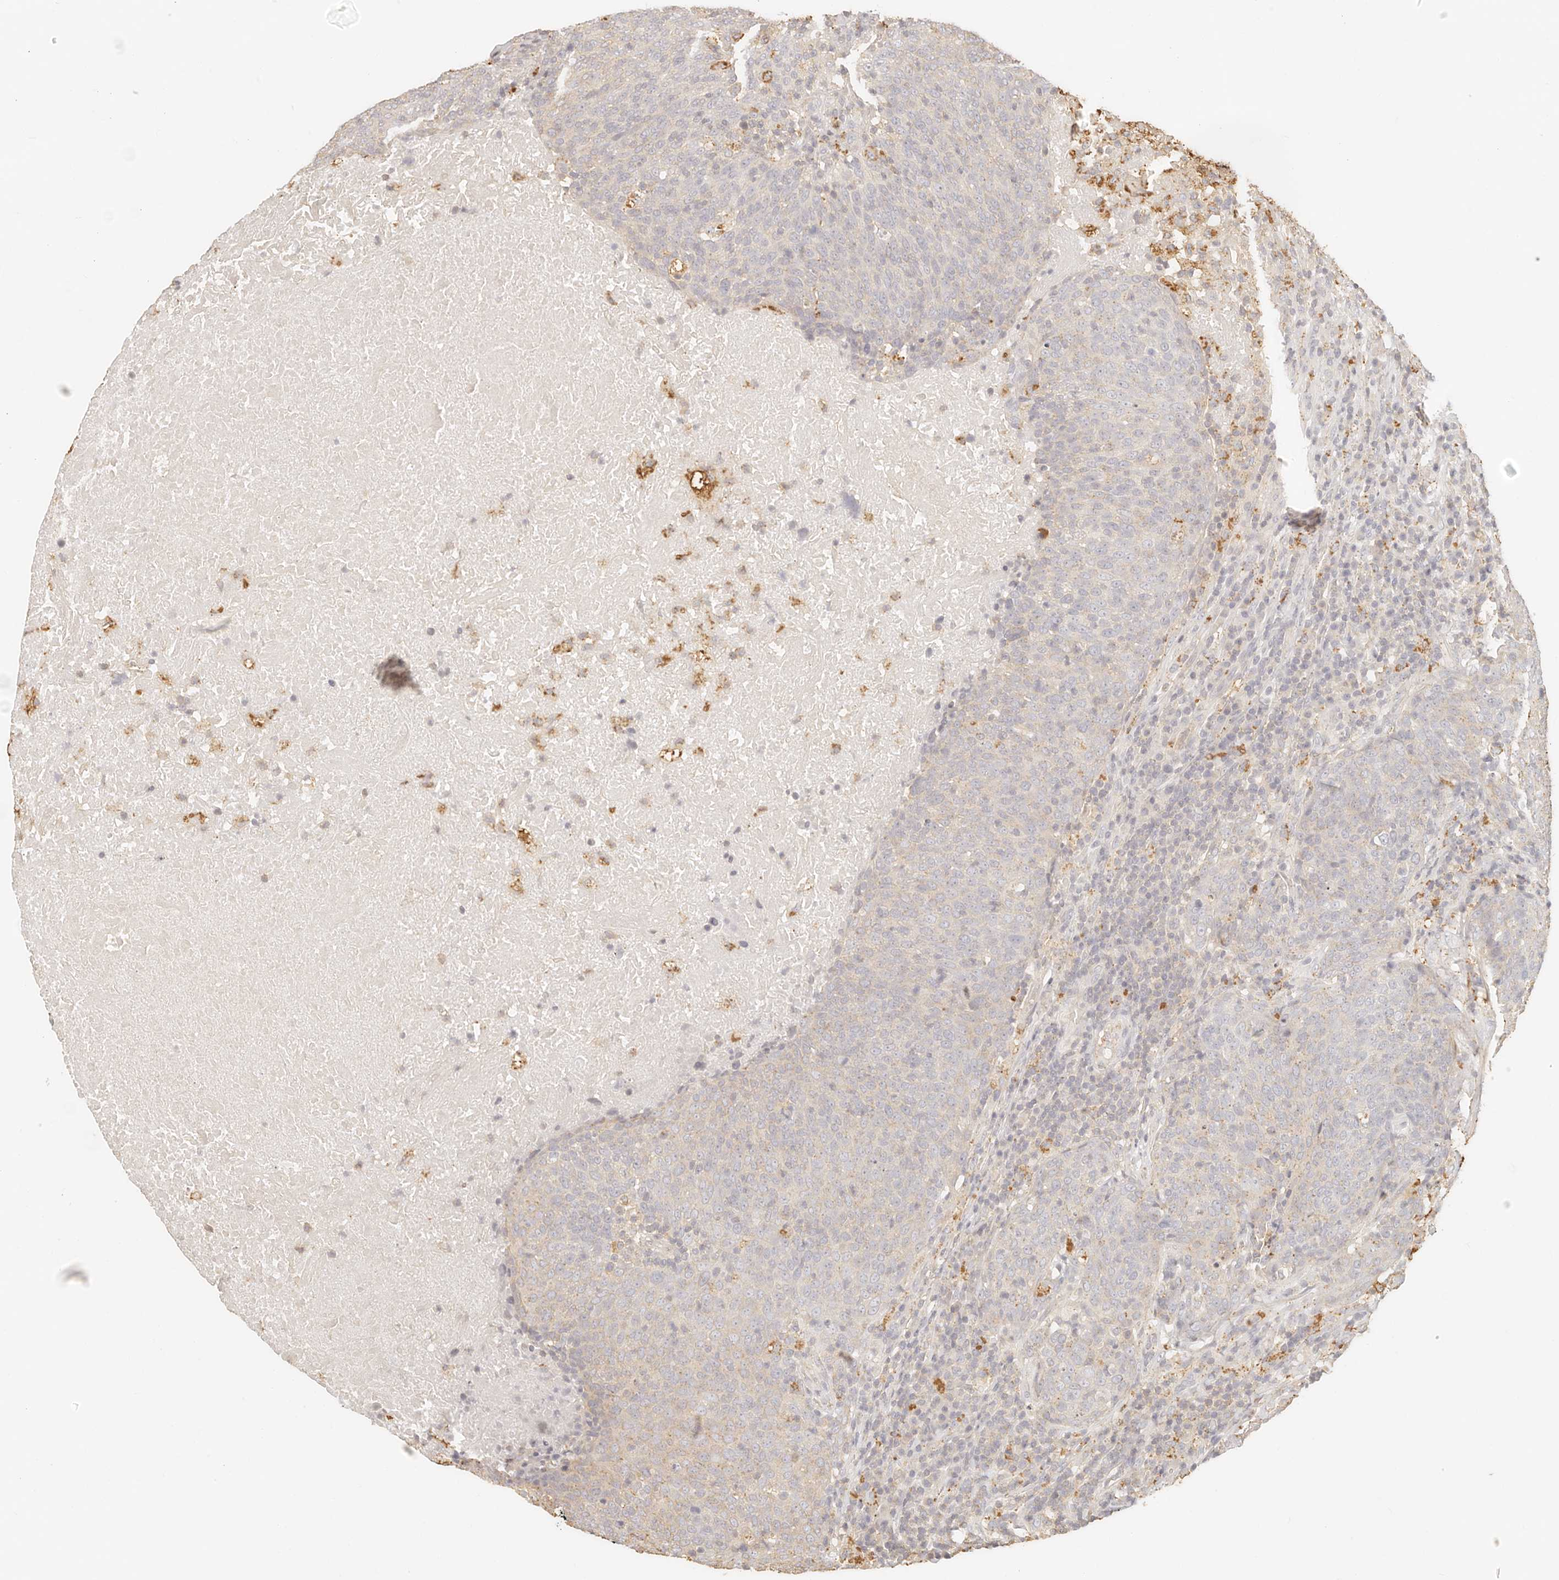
{"staining": {"intensity": "negative", "quantity": "none", "location": "none"}, "tissue": "head and neck cancer", "cell_type": "Tumor cells", "image_type": "cancer", "snomed": [{"axis": "morphology", "description": "Squamous cell carcinoma, NOS"}, {"axis": "morphology", "description": "Squamous cell carcinoma, metastatic, NOS"}, {"axis": "topography", "description": "Lymph node"}, {"axis": "topography", "description": "Head-Neck"}], "caption": "Micrograph shows no protein positivity in tumor cells of head and neck cancer (squamous cell carcinoma) tissue.", "gene": "CNMD", "patient": {"sex": "male", "age": 62}}